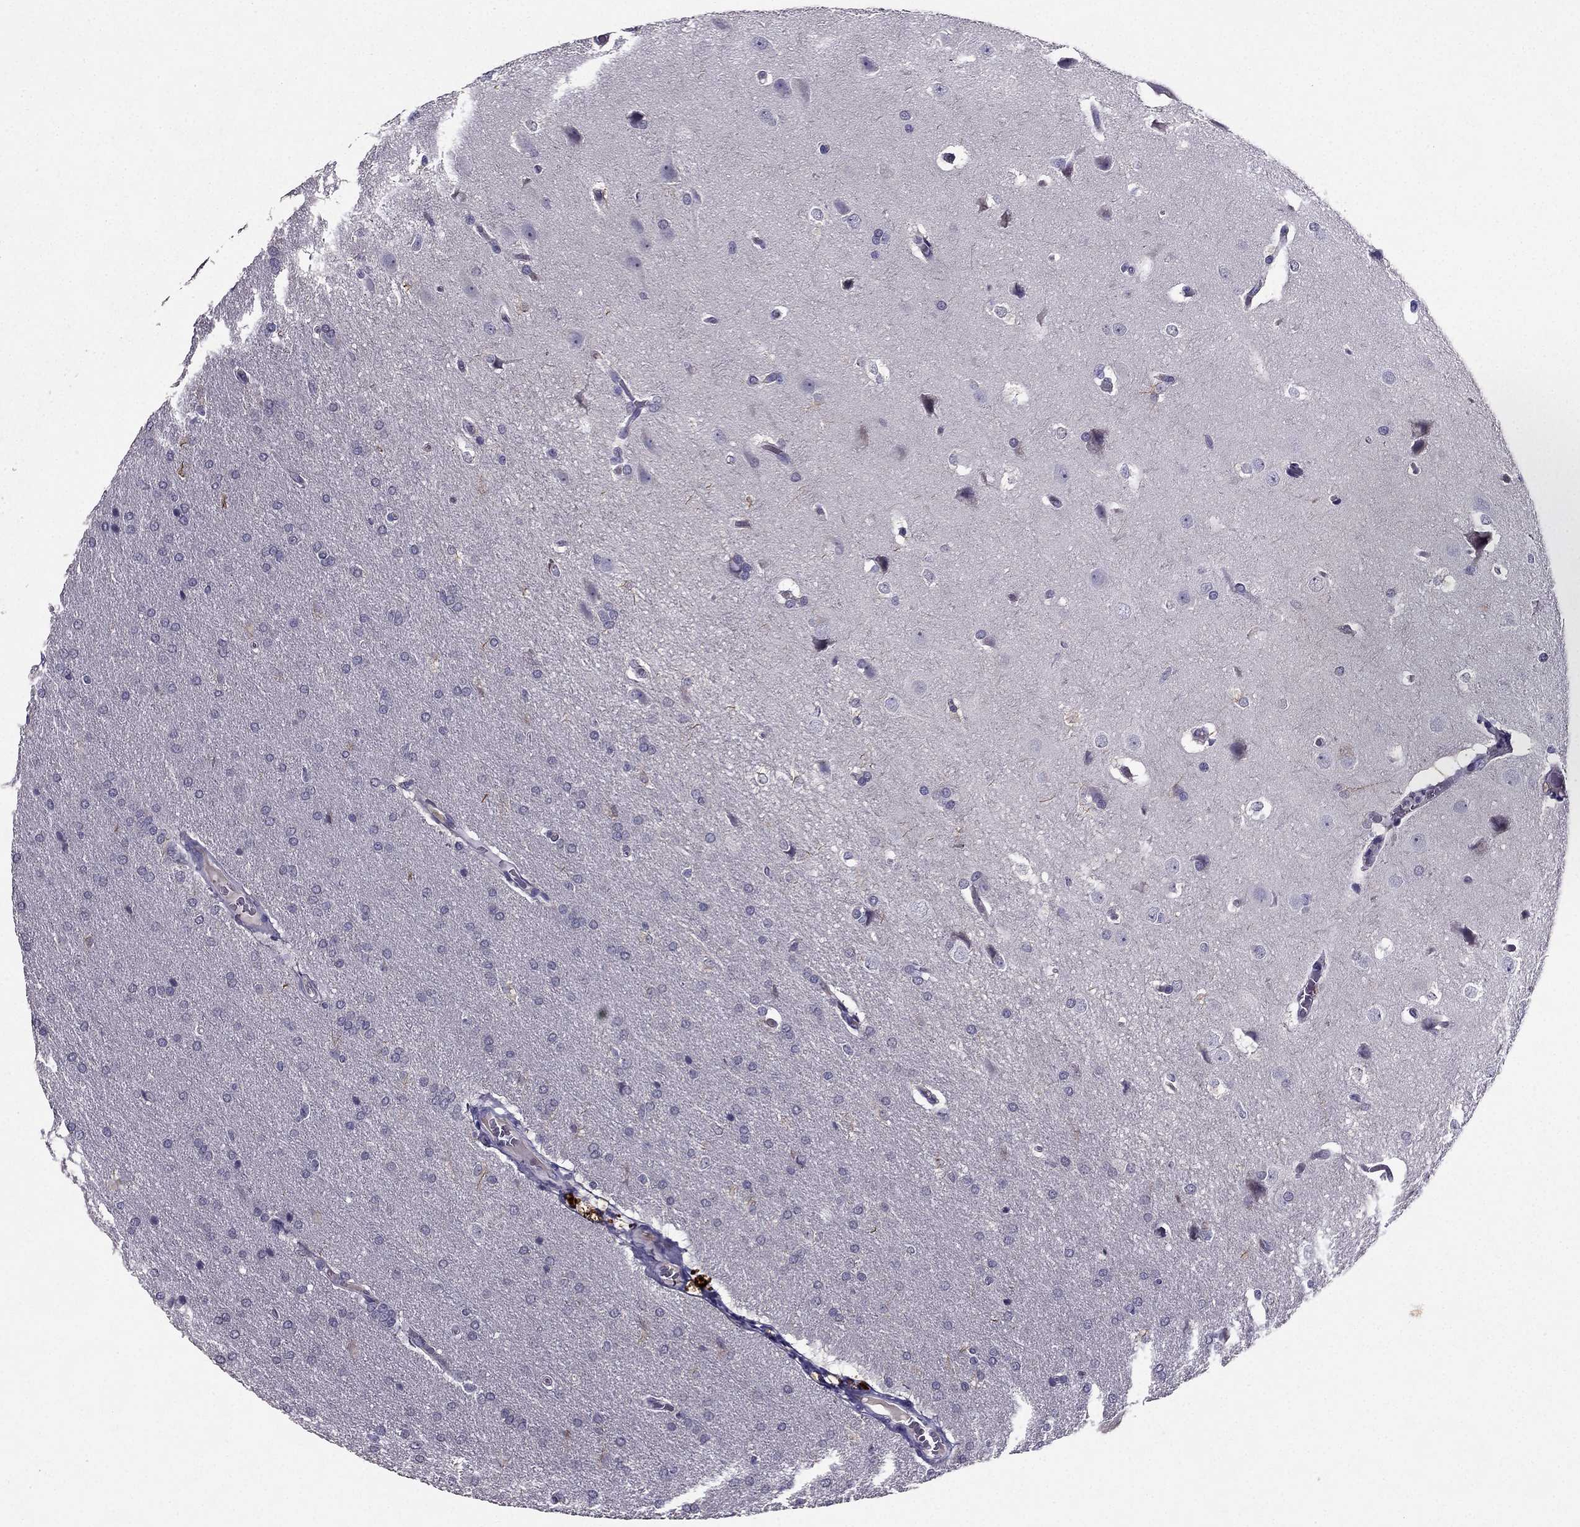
{"staining": {"intensity": "negative", "quantity": "none", "location": "none"}, "tissue": "glioma", "cell_type": "Tumor cells", "image_type": "cancer", "snomed": [{"axis": "morphology", "description": "Glioma, malignant, Low grade"}, {"axis": "topography", "description": "Brain"}], "caption": "DAB immunohistochemical staining of human glioma demonstrates no significant staining in tumor cells. (DAB IHC visualized using brightfield microscopy, high magnification).", "gene": "DUSP15", "patient": {"sex": "female", "age": 32}}